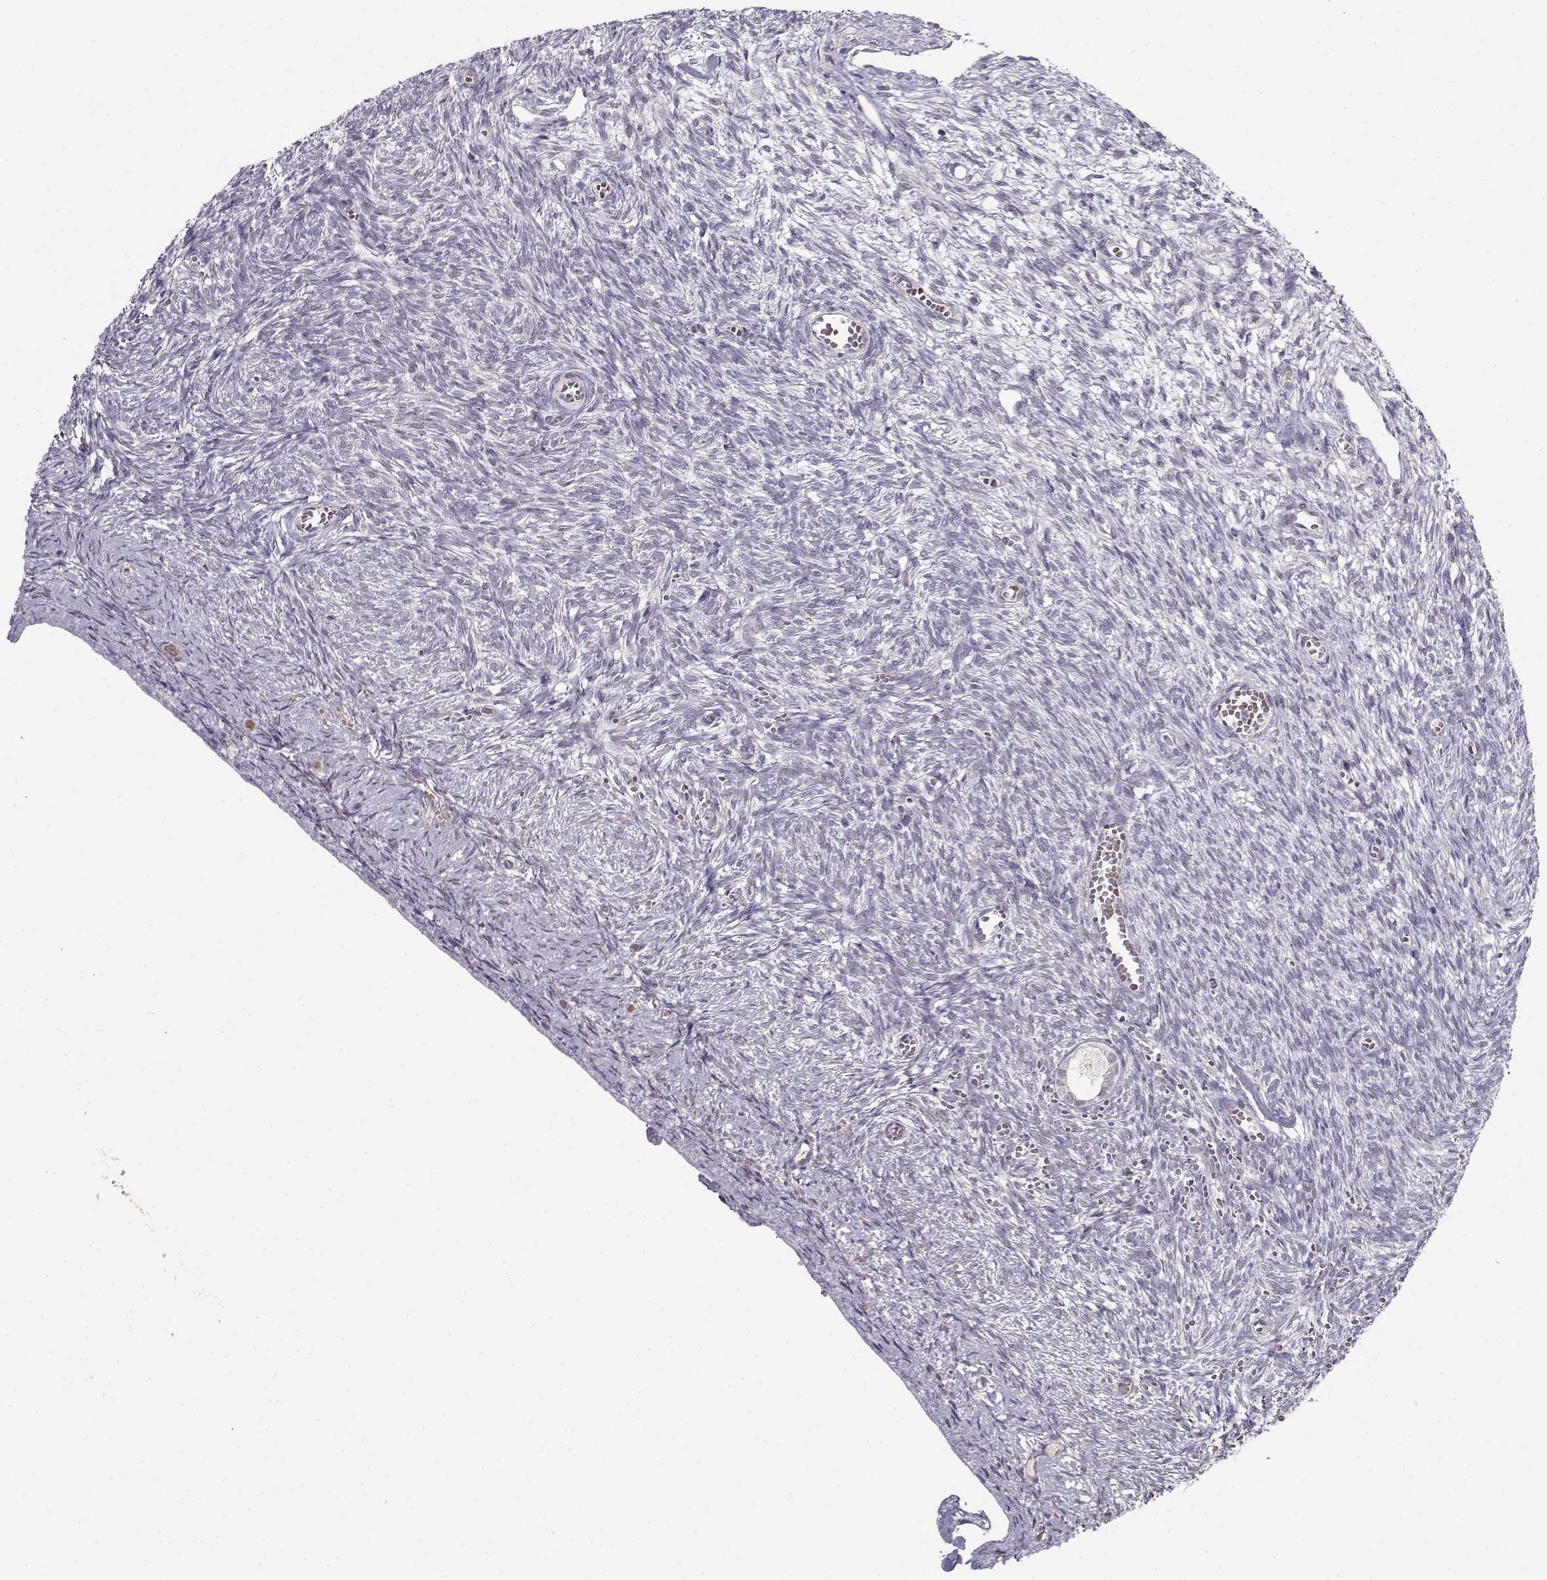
{"staining": {"intensity": "negative", "quantity": "none", "location": "none"}, "tissue": "ovary", "cell_type": "Follicle cells", "image_type": "normal", "snomed": [{"axis": "morphology", "description": "Normal tissue, NOS"}, {"axis": "topography", "description": "Ovary"}], "caption": "DAB immunohistochemical staining of unremarkable human ovary exhibits no significant staining in follicle cells.", "gene": "SLC4A5", "patient": {"sex": "female", "age": 43}}